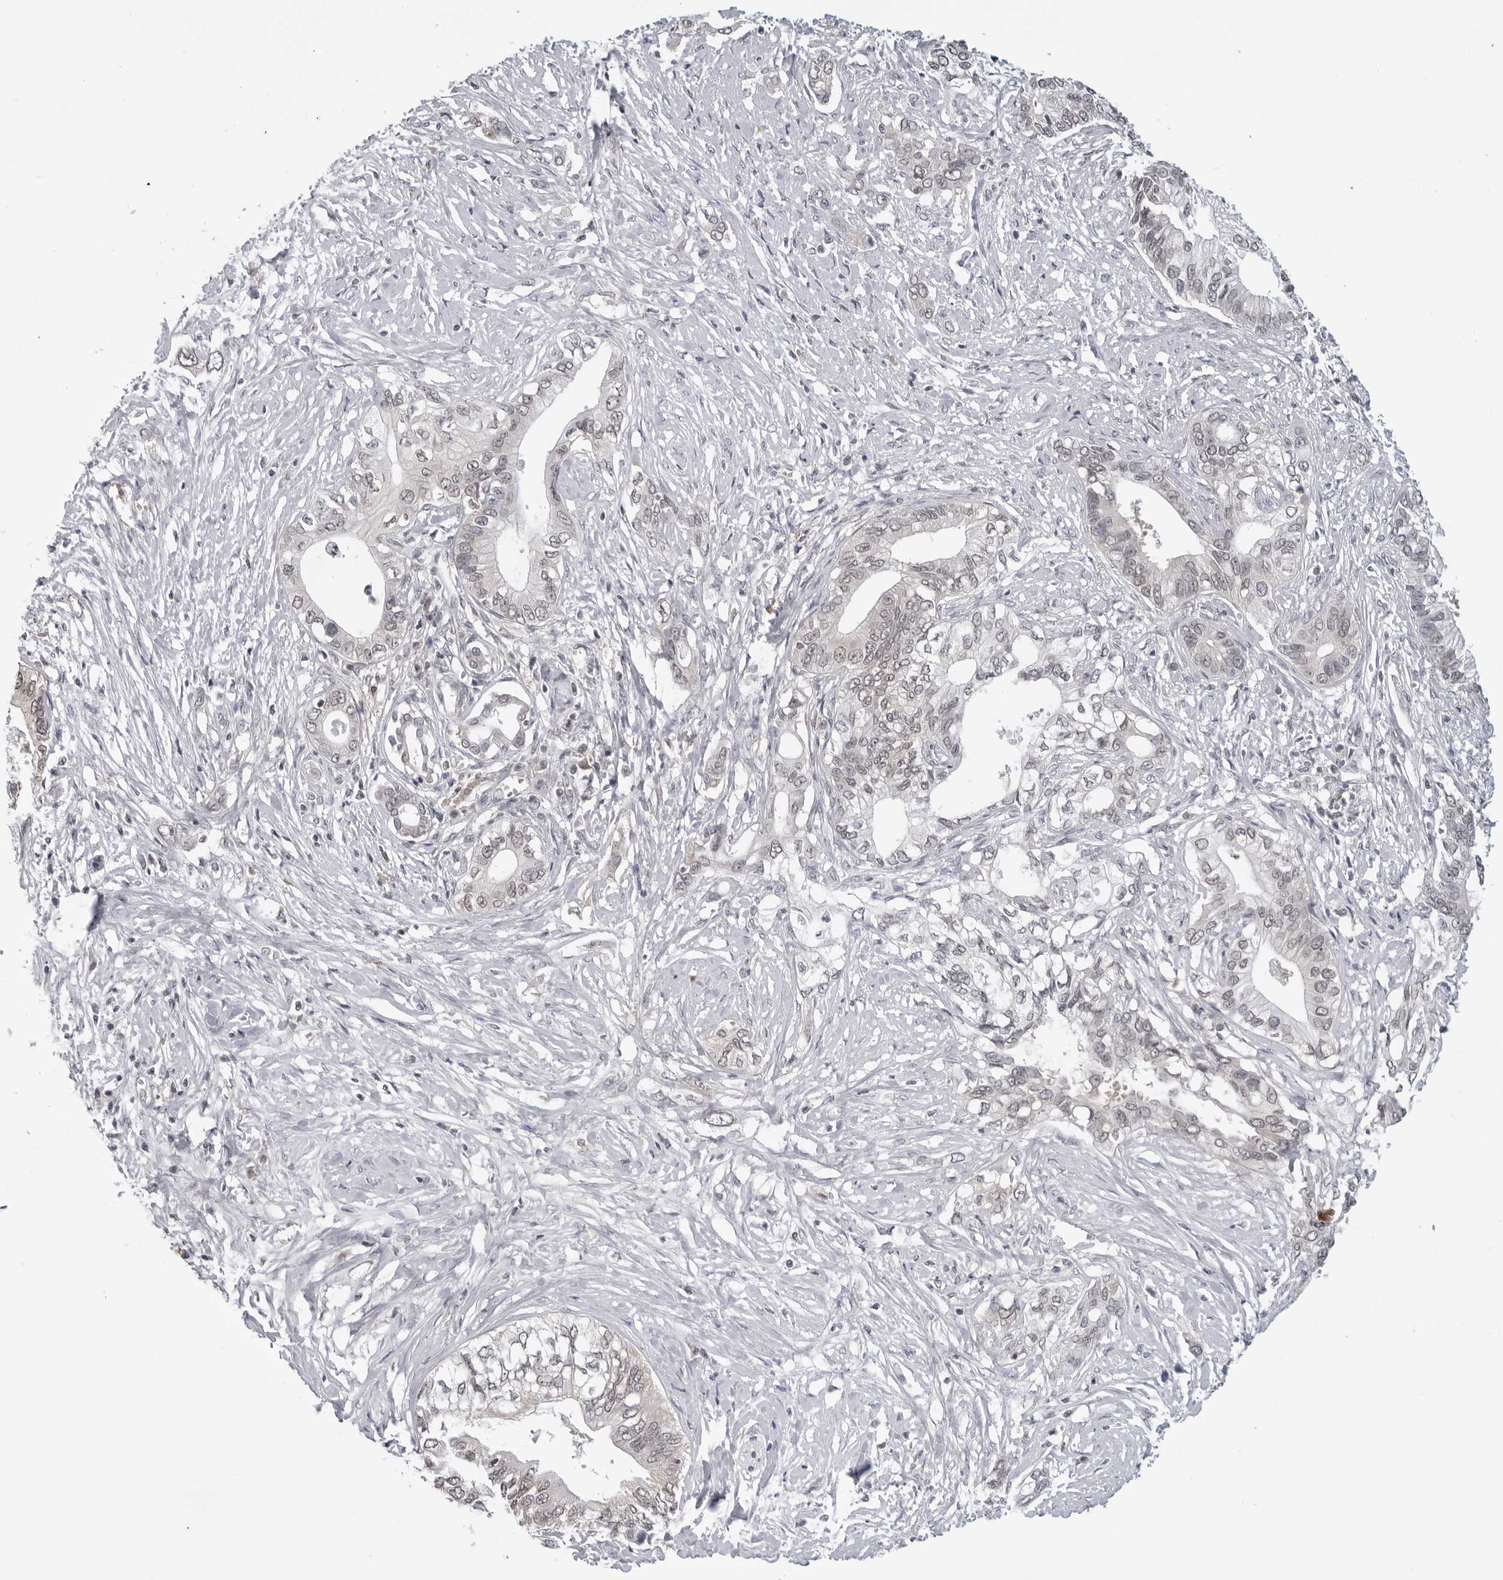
{"staining": {"intensity": "negative", "quantity": "none", "location": "none"}, "tissue": "pancreatic cancer", "cell_type": "Tumor cells", "image_type": "cancer", "snomed": [{"axis": "morphology", "description": "Normal tissue, NOS"}, {"axis": "morphology", "description": "Adenocarcinoma, NOS"}, {"axis": "topography", "description": "Pancreas"}, {"axis": "topography", "description": "Peripheral nerve tissue"}], "caption": "High magnification brightfield microscopy of pancreatic cancer (adenocarcinoma) stained with DAB (brown) and counterstained with hematoxylin (blue): tumor cells show no significant positivity.", "gene": "CDK20", "patient": {"sex": "male", "age": 59}}